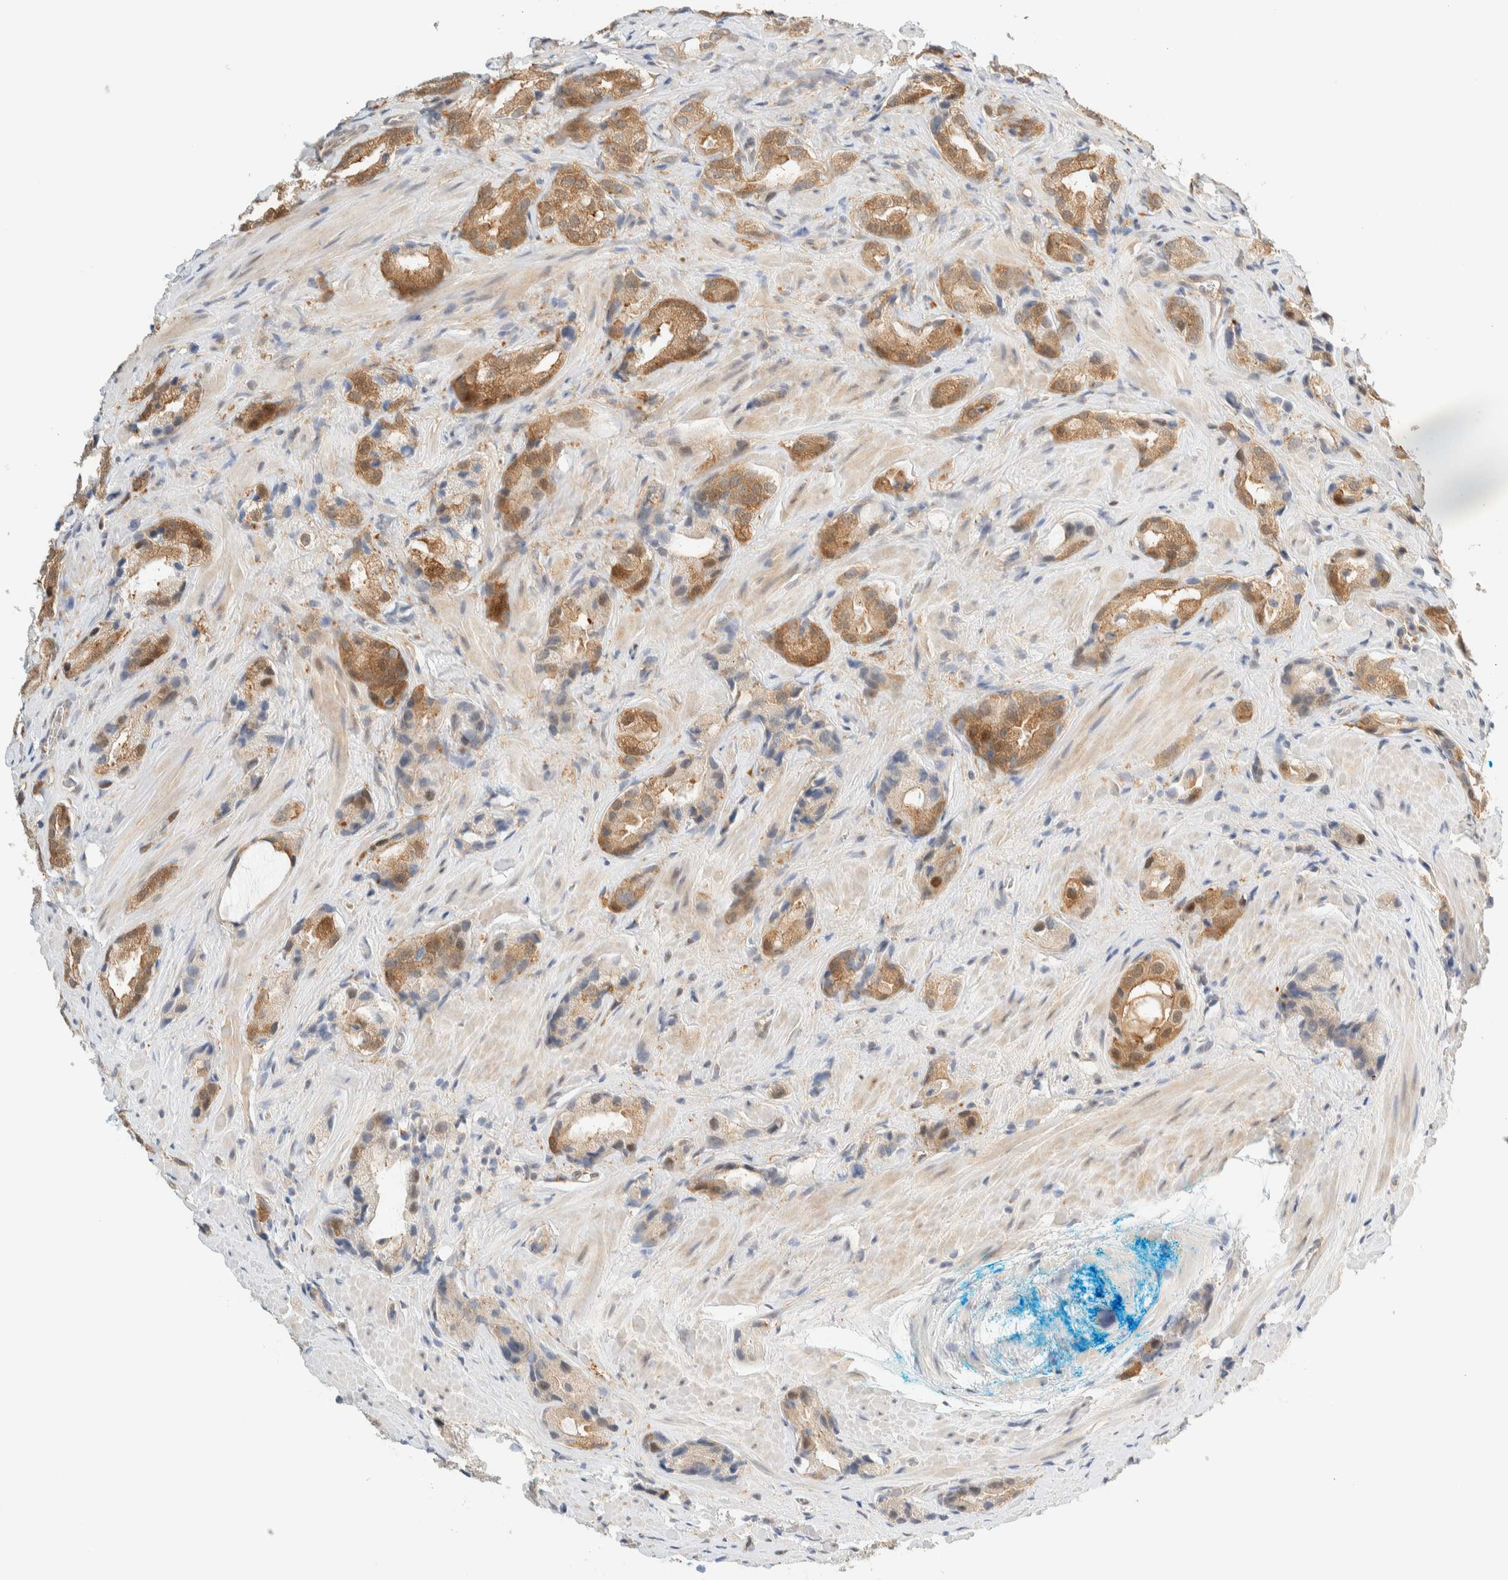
{"staining": {"intensity": "moderate", "quantity": ">75%", "location": "cytoplasmic/membranous"}, "tissue": "prostate cancer", "cell_type": "Tumor cells", "image_type": "cancer", "snomed": [{"axis": "morphology", "description": "Adenocarcinoma, High grade"}, {"axis": "topography", "description": "Prostate"}], "caption": "The micrograph exhibits immunohistochemical staining of prostate high-grade adenocarcinoma. There is moderate cytoplasmic/membranous expression is seen in approximately >75% of tumor cells. The protein is shown in brown color, while the nuclei are stained blue.", "gene": "PCYT2", "patient": {"sex": "male", "age": 63}}